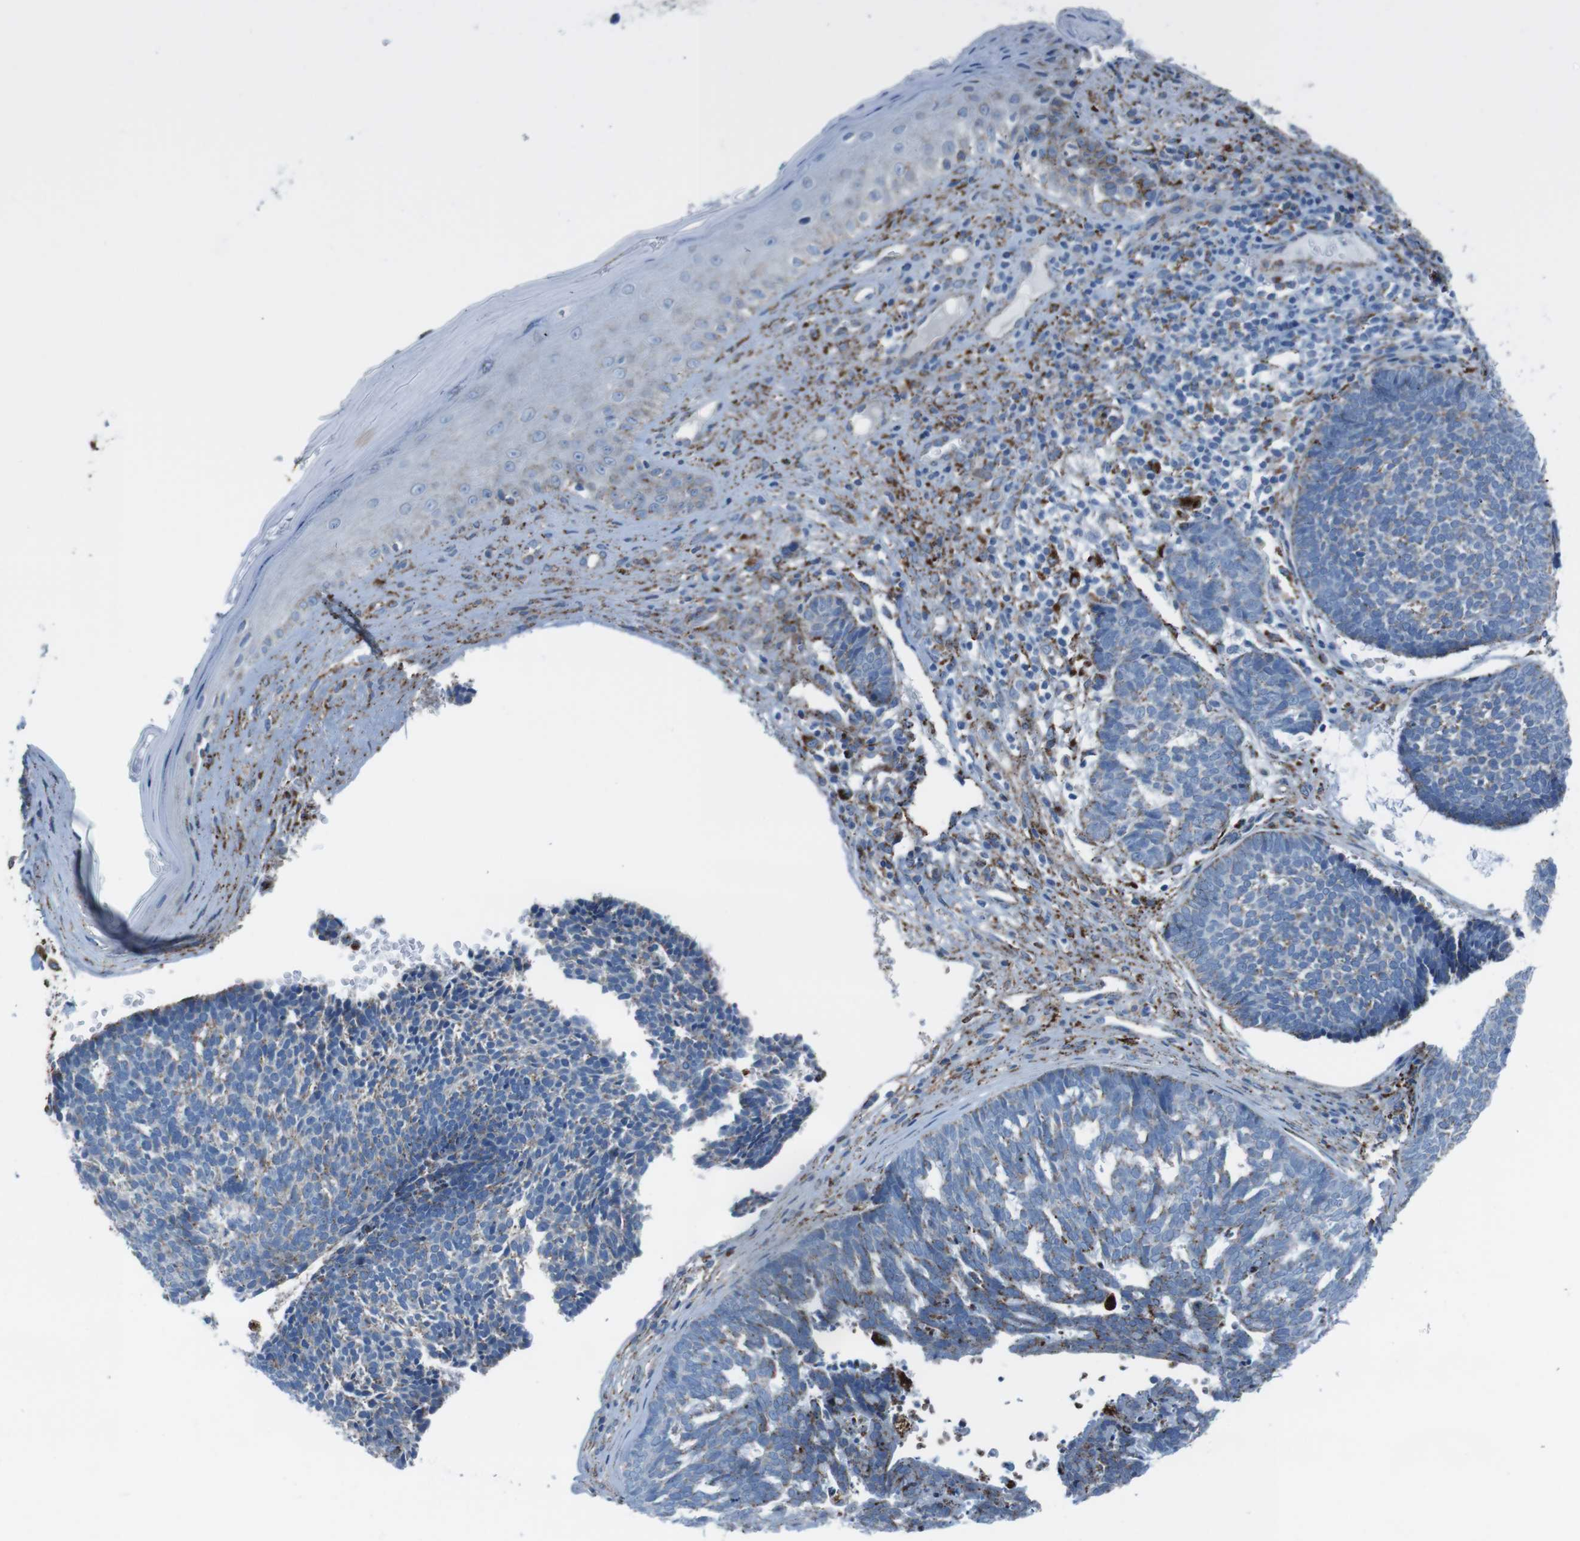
{"staining": {"intensity": "moderate", "quantity": "<25%", "location": "cytoplasmic/membranous"}, "tissue": "skin cancer", "cell_type": "Tumor cells", "image_type": "cancer", "snomed": [{"axis": "morphology", "description": "Basal cell carcinoma"}, {"axis": "topography", "description": "Skin"}], "caption": "Immunohistochemical staining of skin cancer (basal cell carcinoma) exhibits low levels of moderate cytoplasmic/membranous expression in about <25% of tumor cells. Nuclei are stained in blue.", "gene": "SCARB2", "patient": {"sex": "male", "age": 84}}